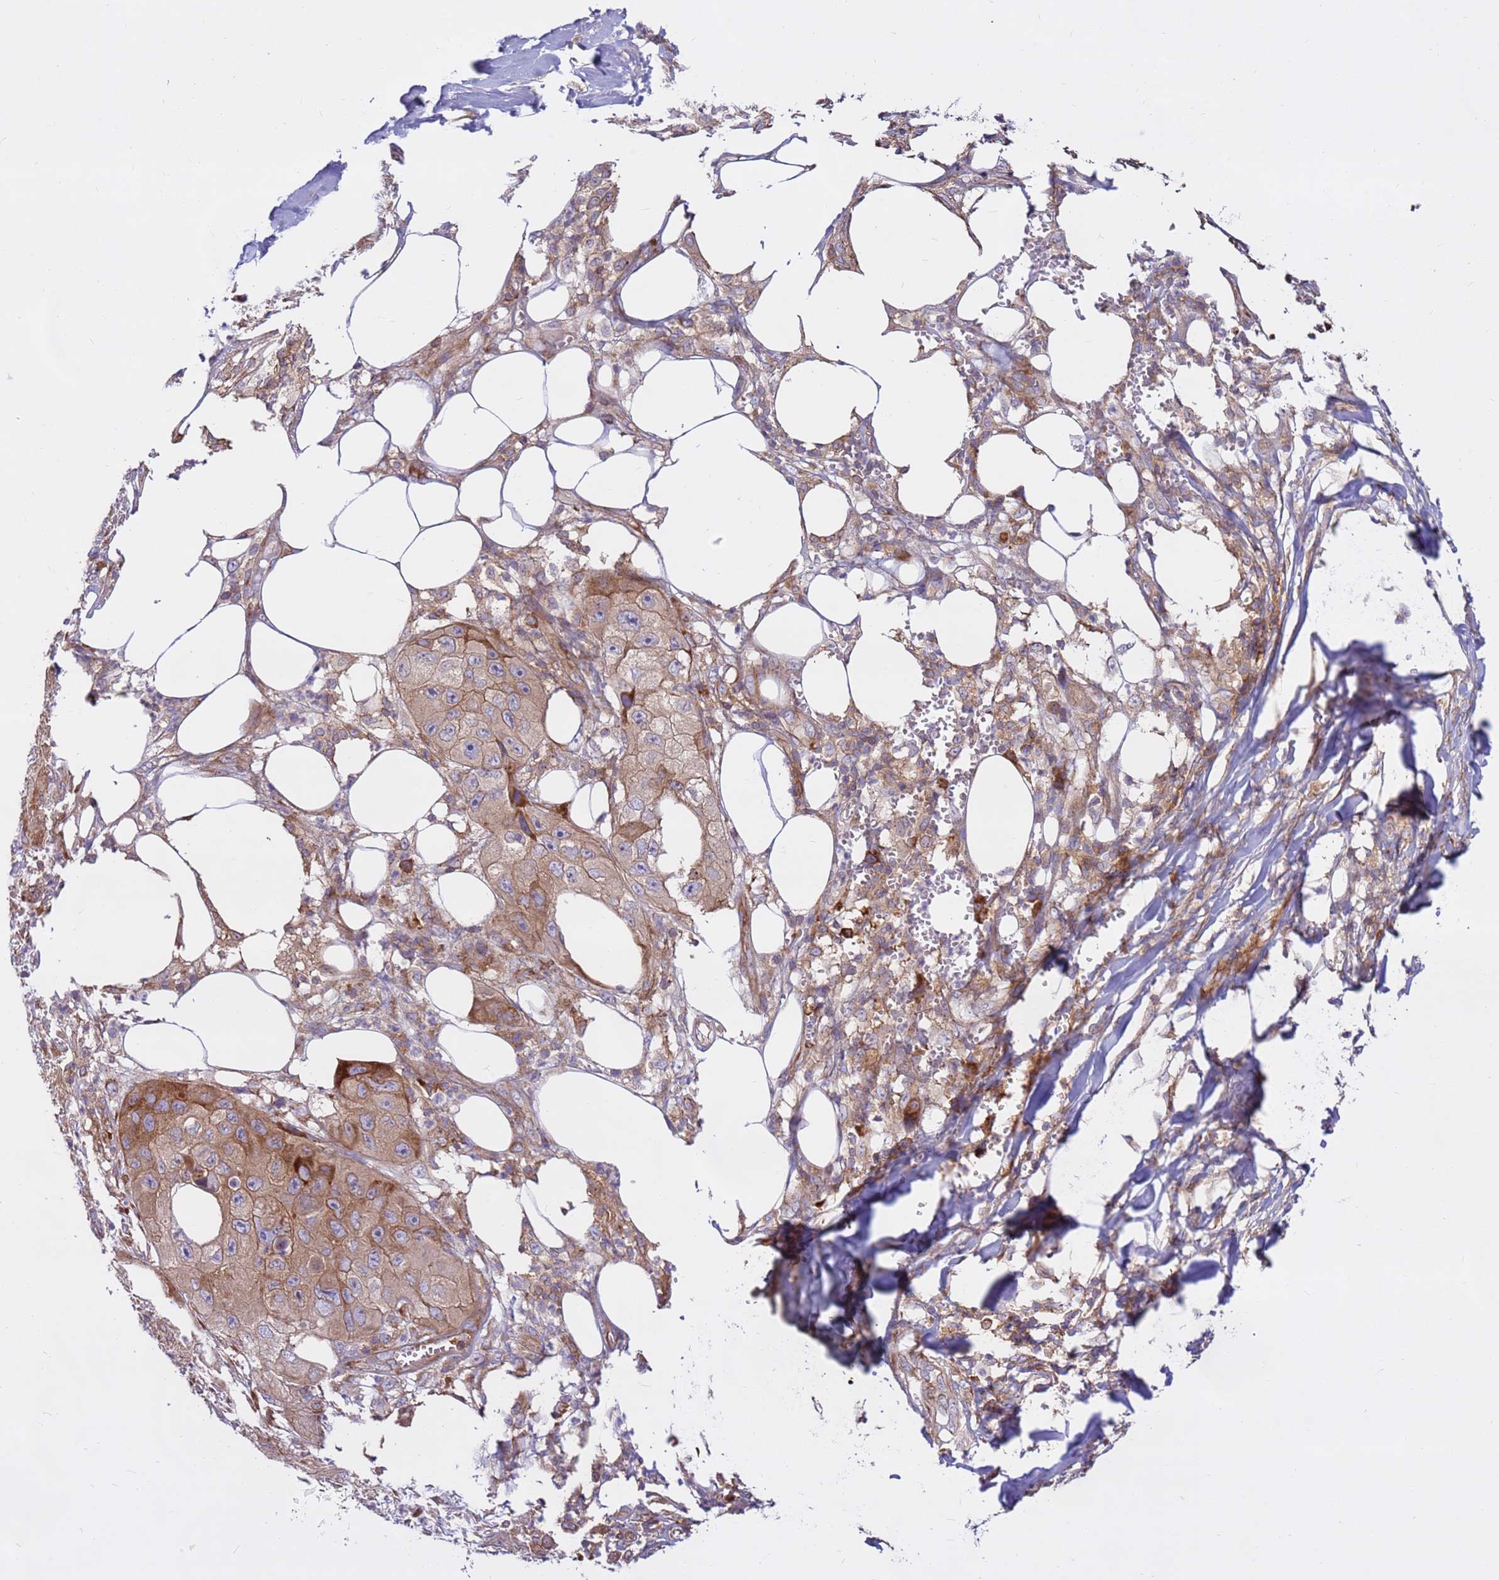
{"staining": {"intensity": "weak", "quantity": ">75%", "location": "cytoplasmic/membranous"}, "tissue": "skin cancer", "cell_type": "Tumor cells", "image_type": "cancer", "snomed": [{"axis": "morphology", "description": "Squamous cell carcinoma, NOS"}, {"axis": "topography", "description": "Skin"}, {"axis": "topography", "description": "Subcutis"}], "caption": "A photomicrograph showing weak cytoplasmic/membranous positivity in about >75% of tumor cells in skin cancer, as visualized by brown immunohistochemical staining.", "gene": "DDX19B", "patient": {"sex": "male", "age": 73}}